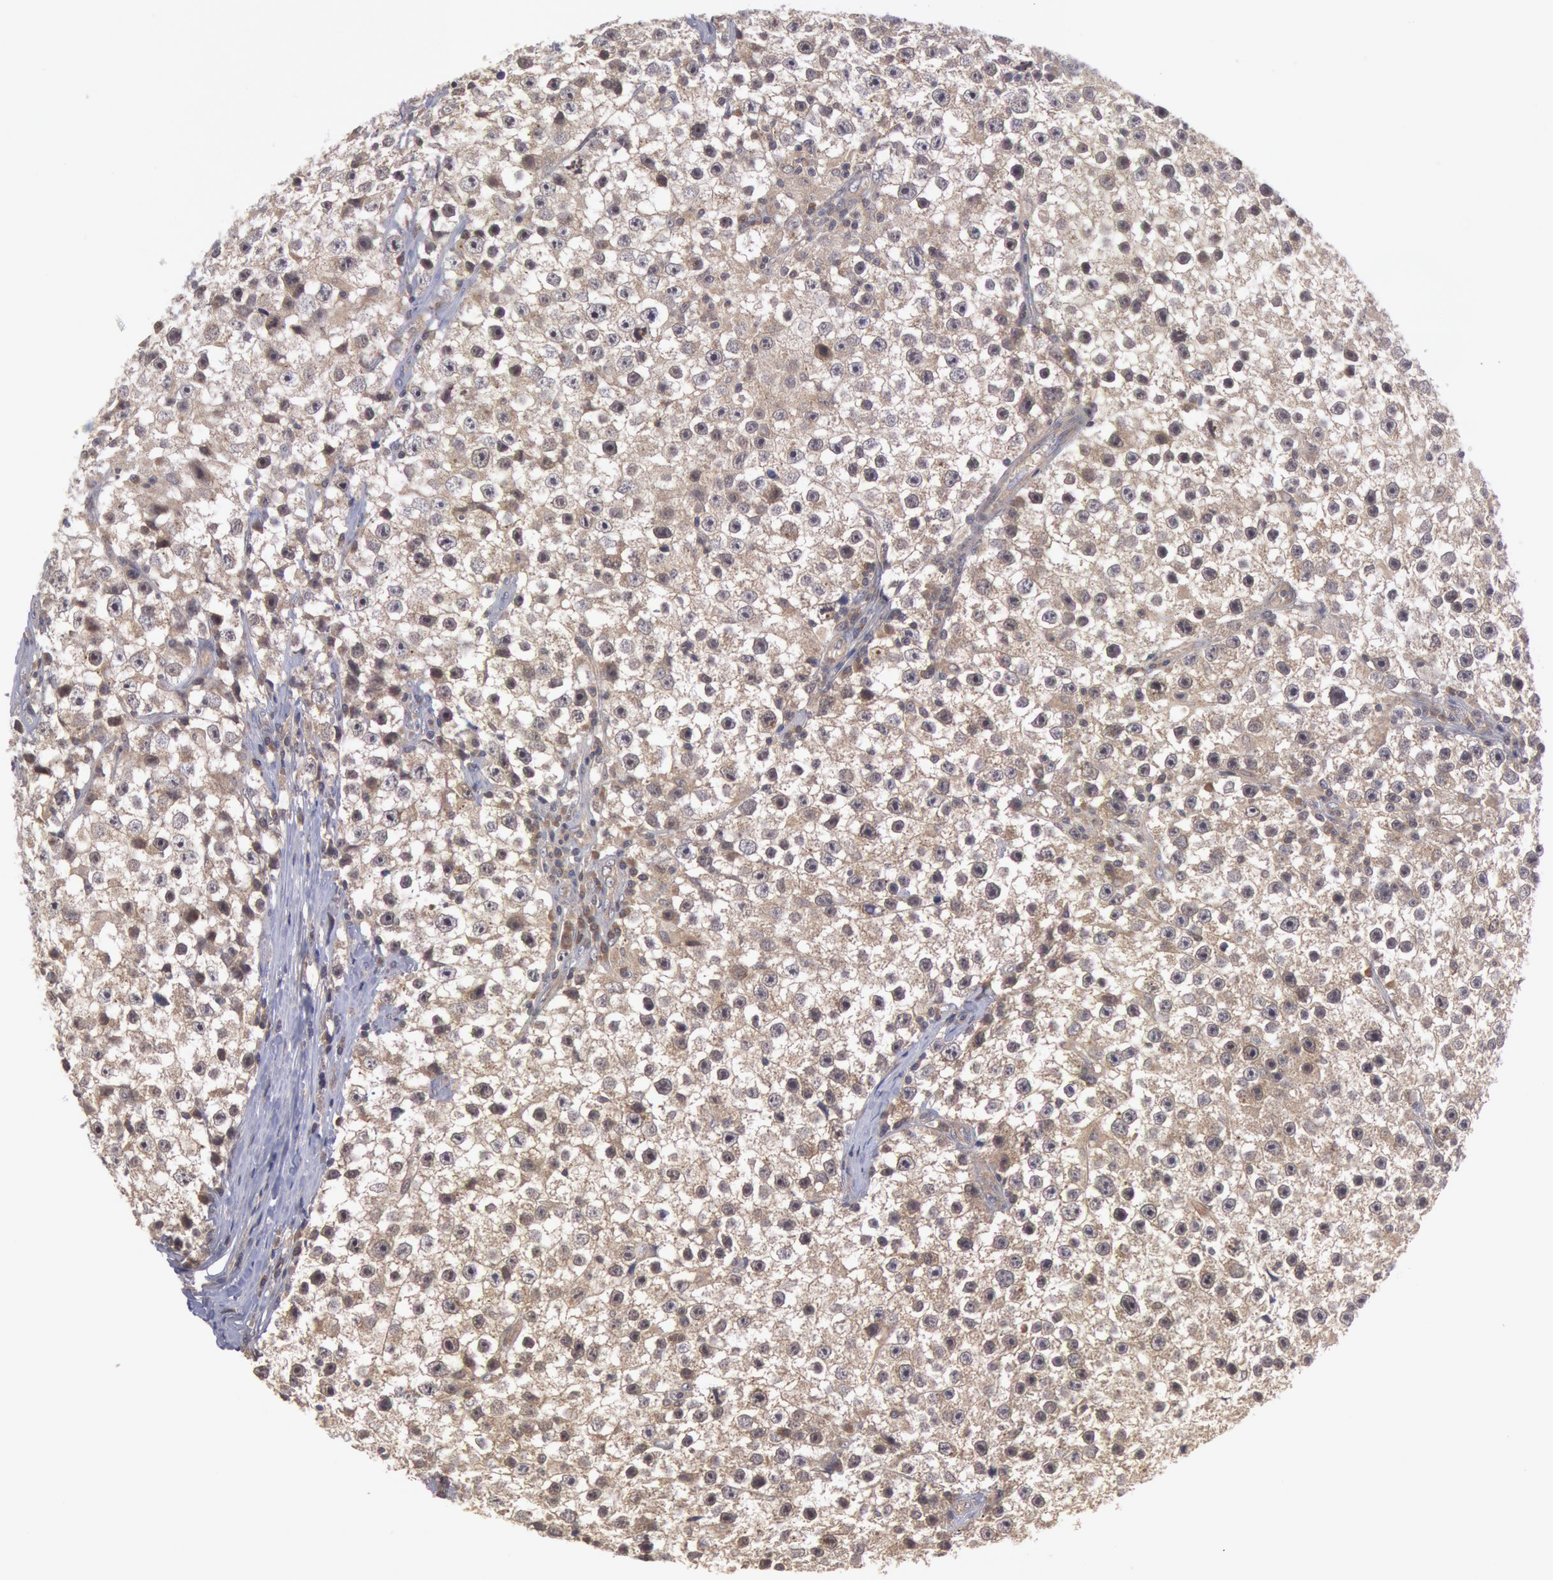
{"staining": {"intensity": "weak", "quantity": ">75%", "location": "cytoplasmic/membranous,nuclear"}, "tissue": "testis cancer", "cell_type": "Tumor cells", "image_type": "cancer", "snomed": [{"axis": "morphology", "description": "Seminoma, NOS"}, {"axis": "topography", "description": "Testis"}], "caption": "This photomicrograph displays immunohistochemistry (IHC) staining of human testis cancer, with low weak cytoplasmic/membranous and nuclear expression in about >75% of tumor cells.", "gene": "BRAF", "patient": {"sex": "male", "age": 35}}